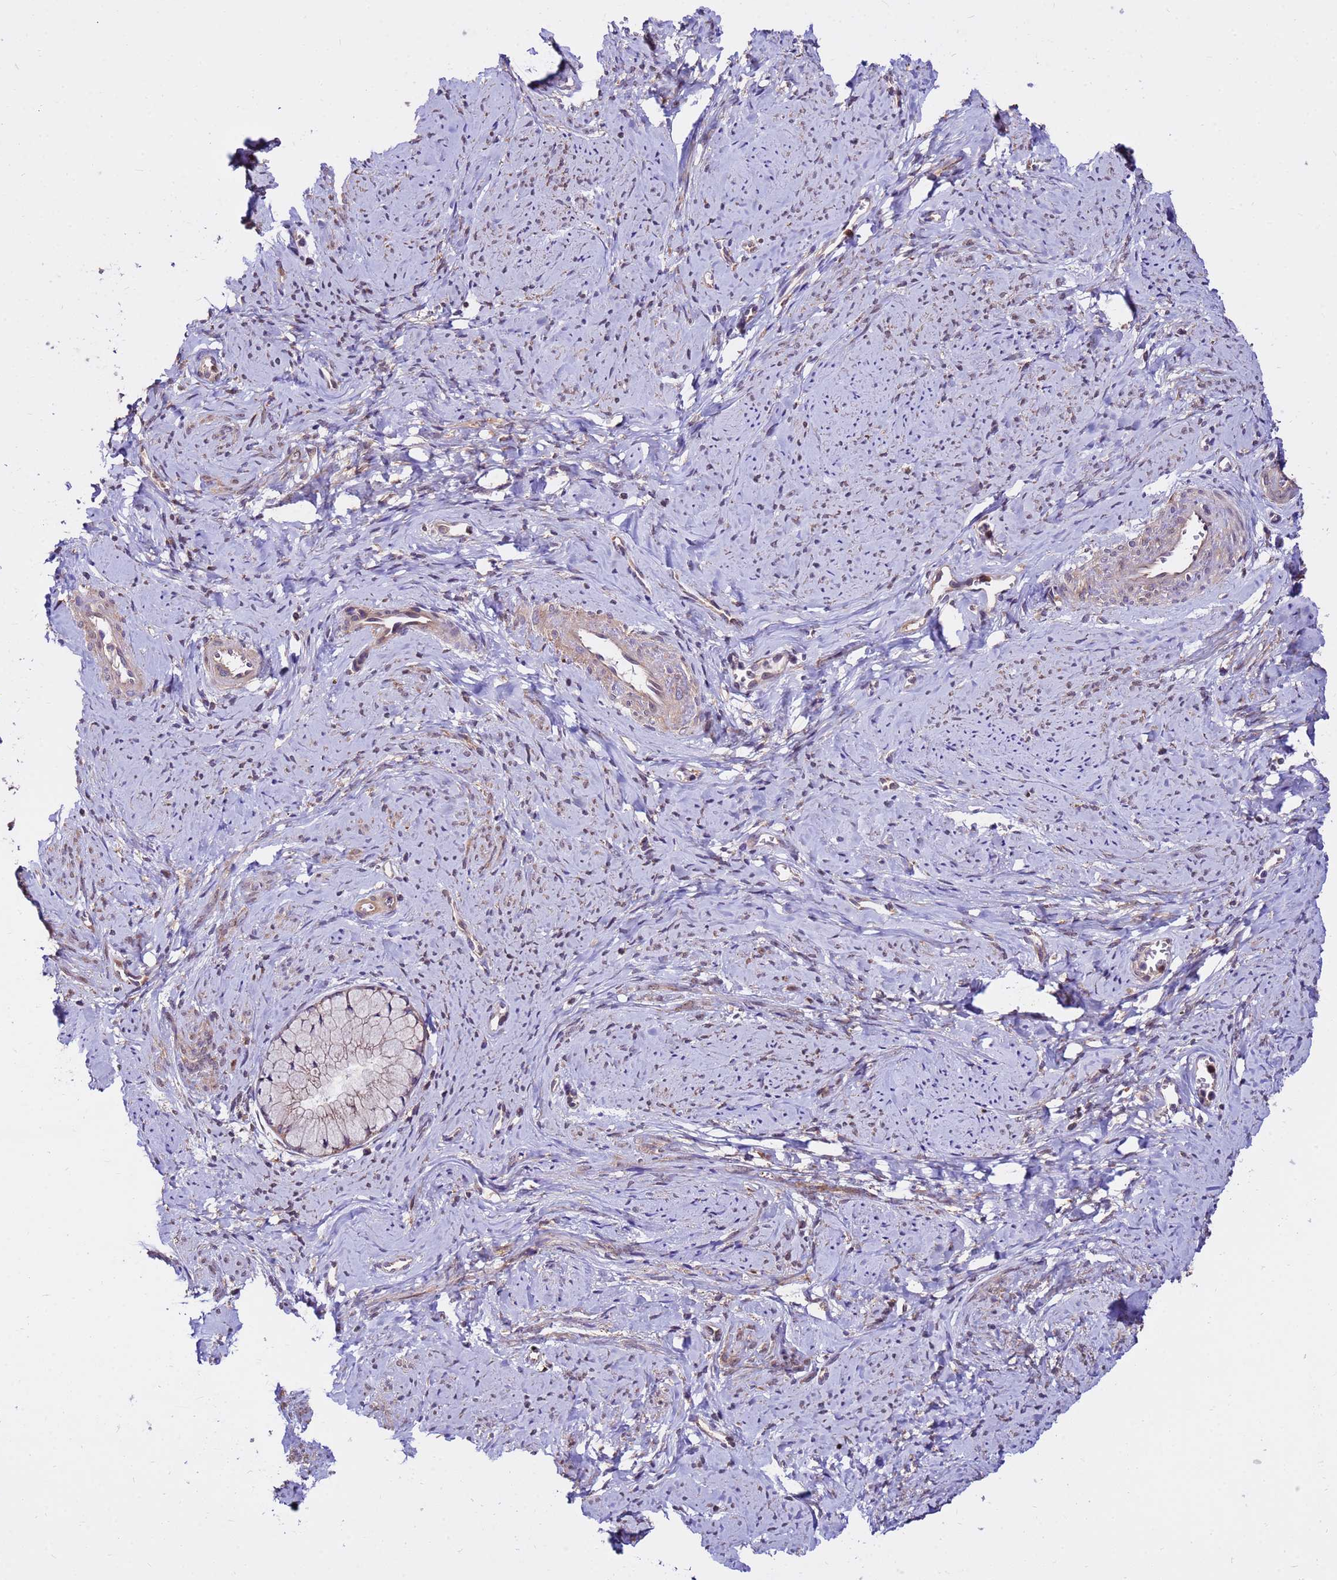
{"staining": {"intensity": "moderate", "quantity": "25%-75%", "location": "cytoplasmic/membranous"}, "tissue": "cervix", "cell_type": "Glandular cells", "image_type": "normal", "snomed": [{"axis": "morphology", "description": "Normal tissue, NOS"}, {"axis": "topography", "description": "Cervix"}], "caption": "Immunohistochemical staining of normal cervix displays medium levels of moderate cytoplasmic/membranous expression in approximately 25%-75% of glandular cells. (DAB (3,3'-diaminobenzidine) IHC with brightfield microscopy, high magnification).", "gene": "GET3", "patient": {"sex": "female", "age": 42}}